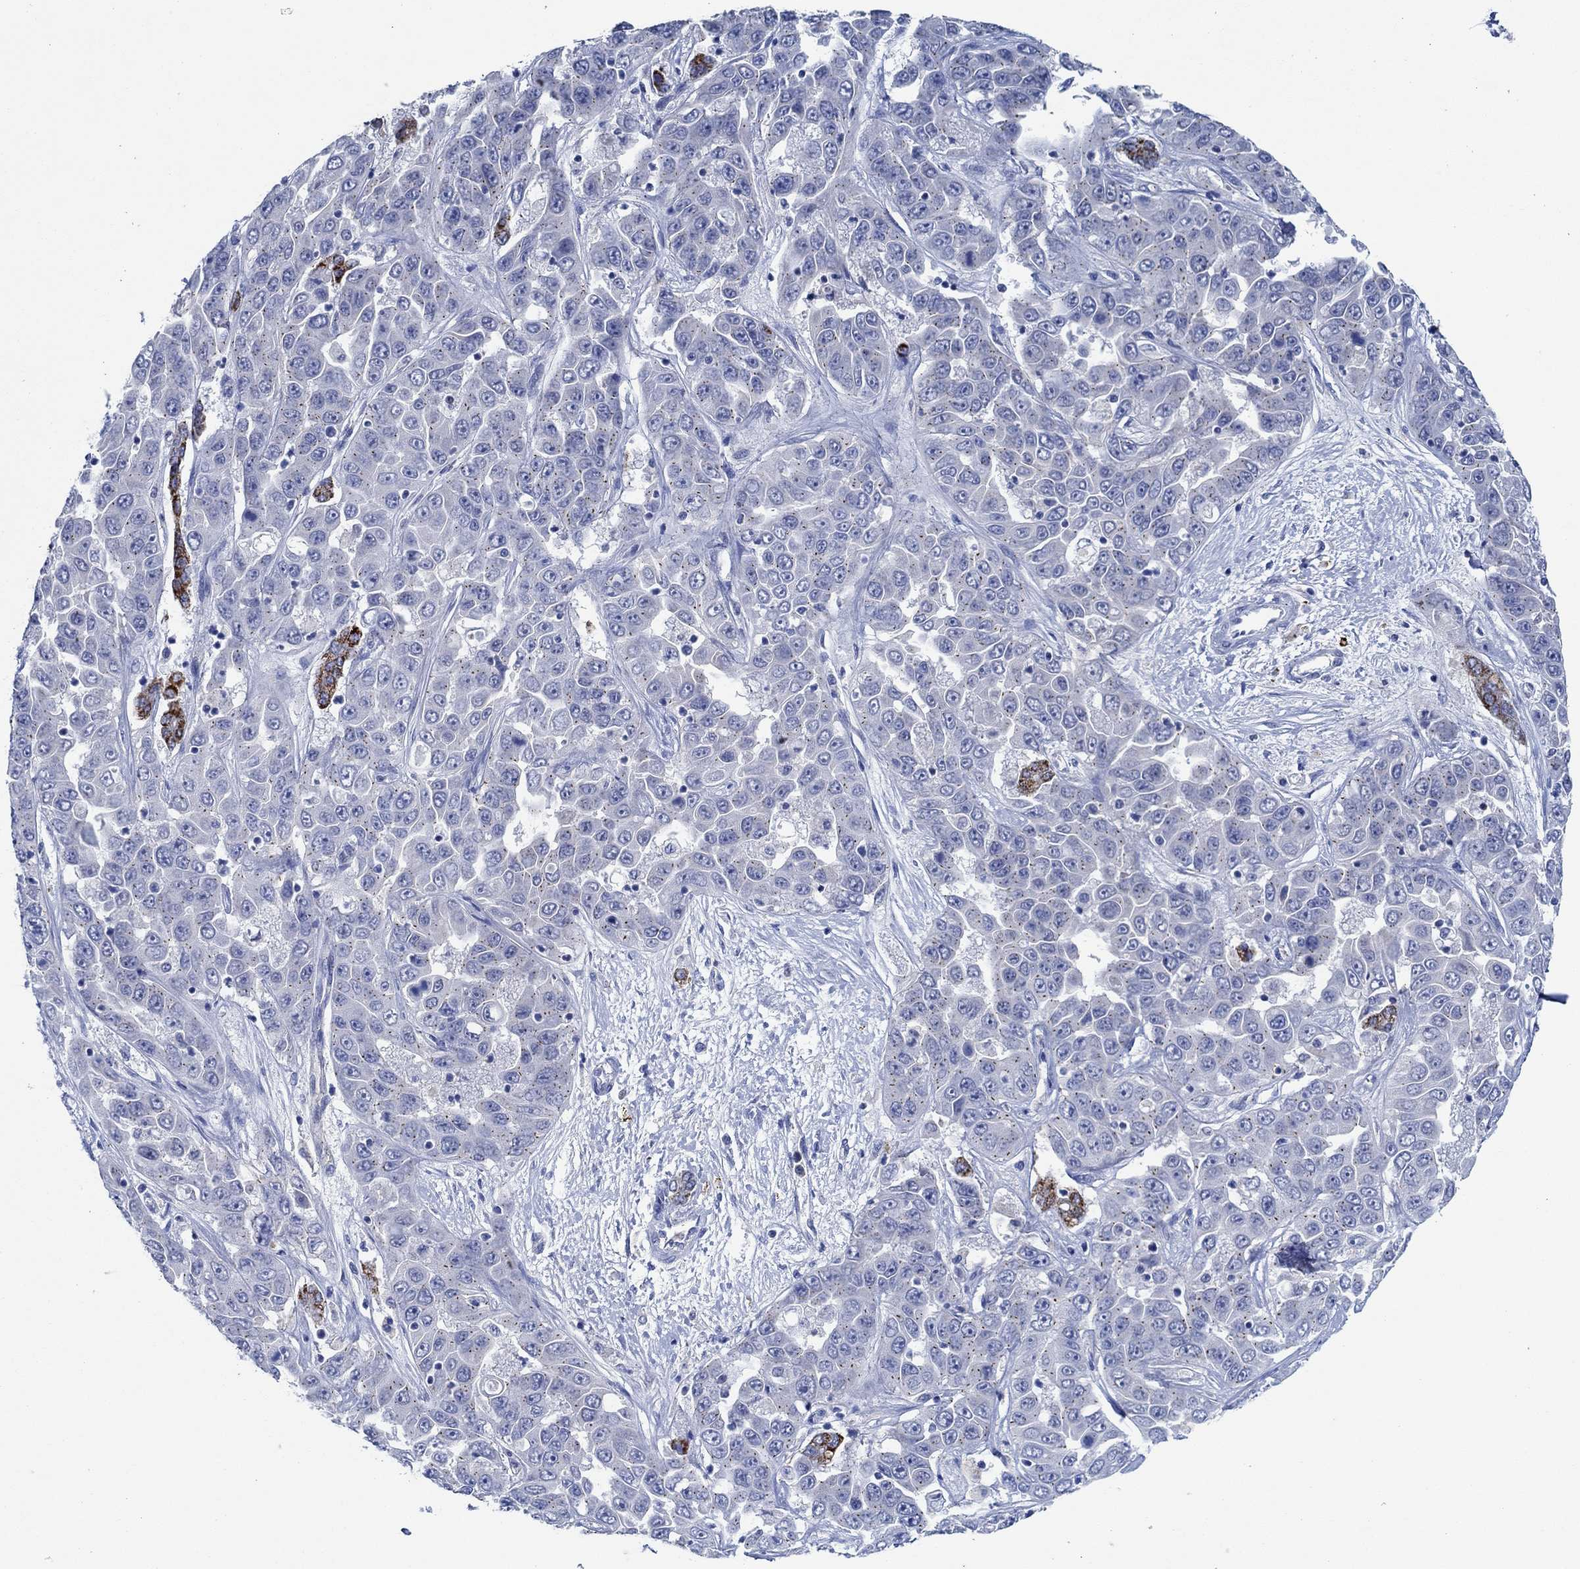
{"staining": {"intensity": "negative", "quantity": "none", "location": "none"}, "tissue": "liver cancer", "cell_type": "Tumor cells", "image_type": "cancer", "snomed": [{"axis": "morphology", "description": "Cholangiocarcinoma"}, {"axis": "topography", "description": "Liver"}], "caption": "High power microscopy image of an immunohistochemistry photomicrograph of liver cancer, revealing no significant expression in tumor cells.", "gene": "CPM", "patient": {"sex": "female", "age": 52}}